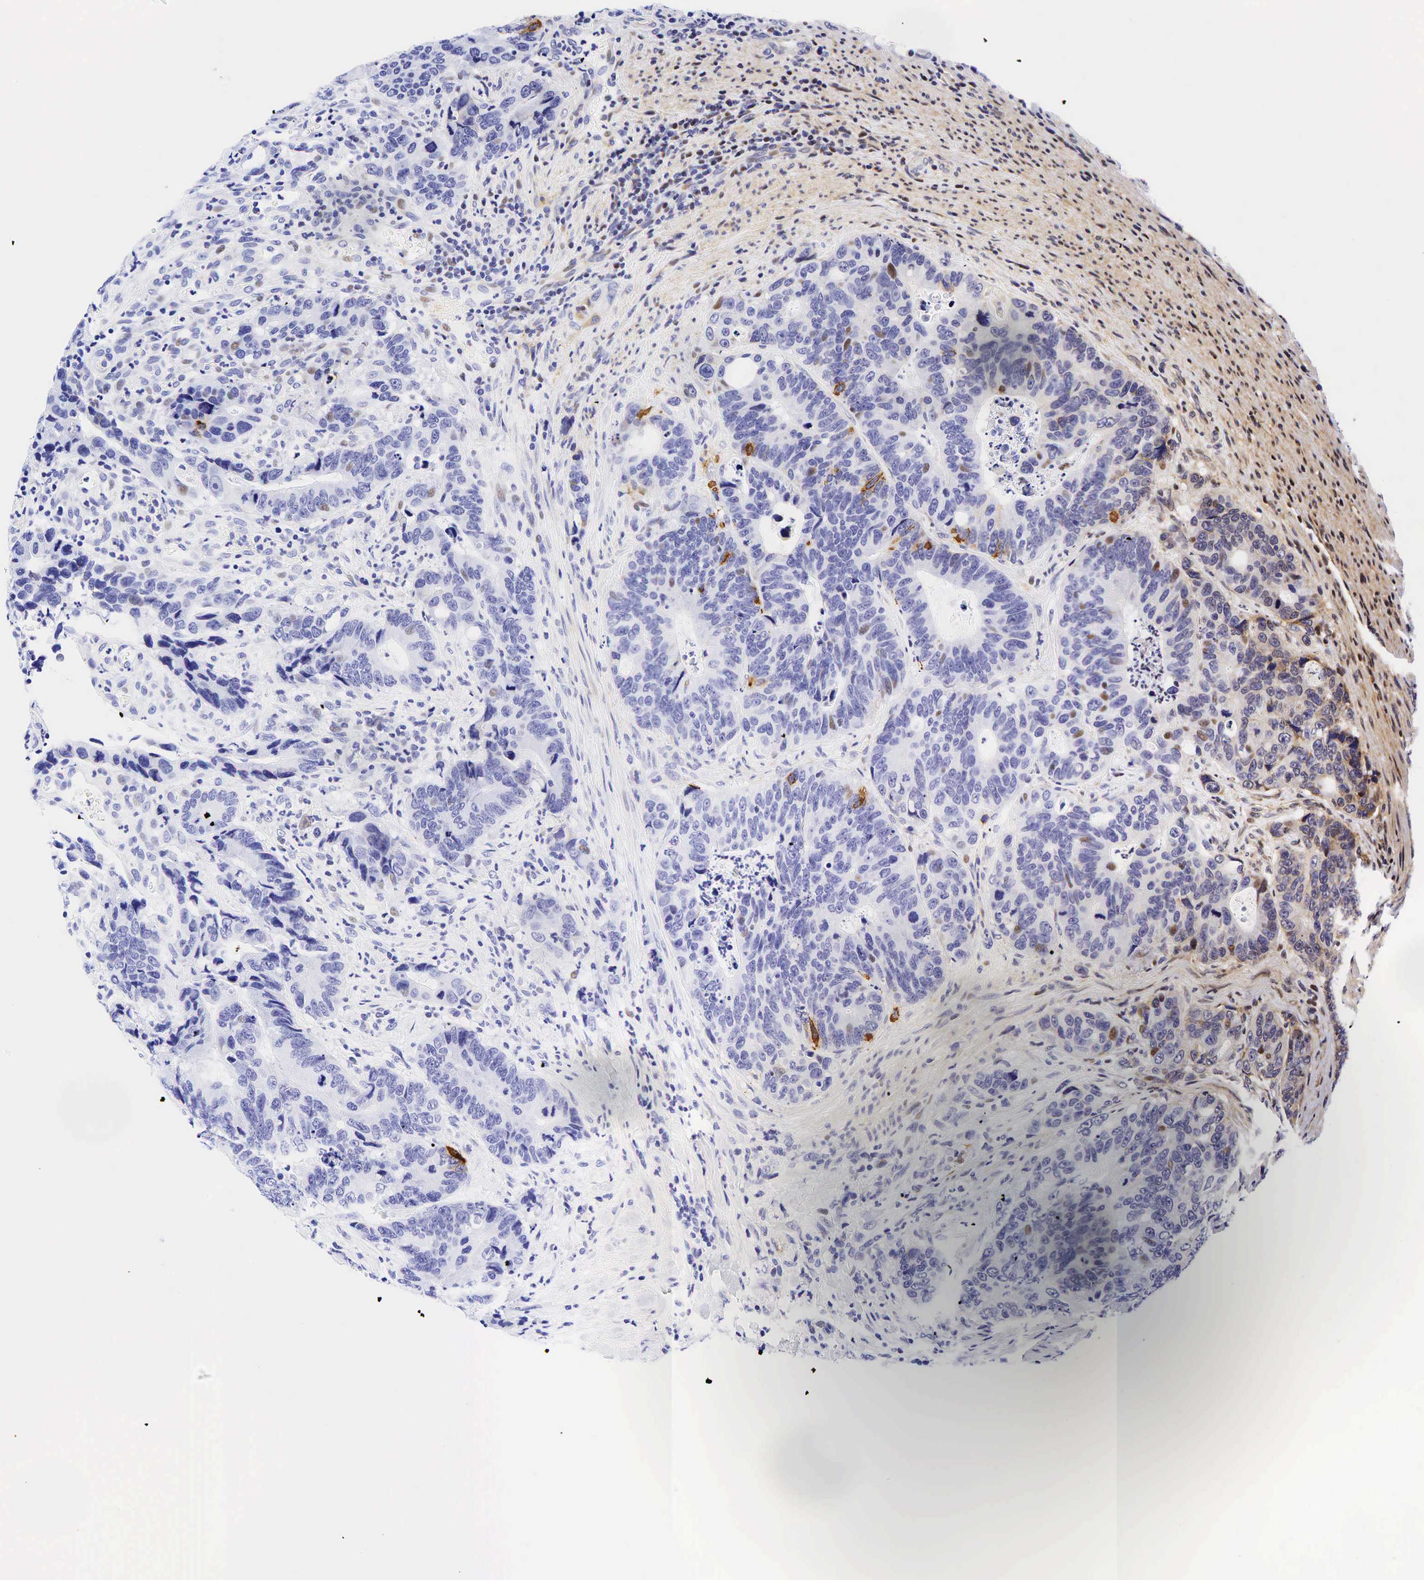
{"staining": {"intensity": "moderate", "quantity": "<25%", "location": "cytoplasmic/membranous"}, "tissue": "colorectal cancer", "cell_type": "Tumor cells", "image_type": "cancer", "snomed": [{"axis": "morphology", "description": "Adenocarcinoma, NOS"}, {"axis": "topography", "description": "Colon"}], "caption": "Immunohistochemistry (IHC) histopathology image of colorectal cancer (adenocarcinoma) stained for a protein (brown), which exhibits low levels of moderate cytoplasmic/membranous expression in approximately <25% of tumor cells.", "gene": "CHGA", "patient": {"sex": "male", "age": 56}}